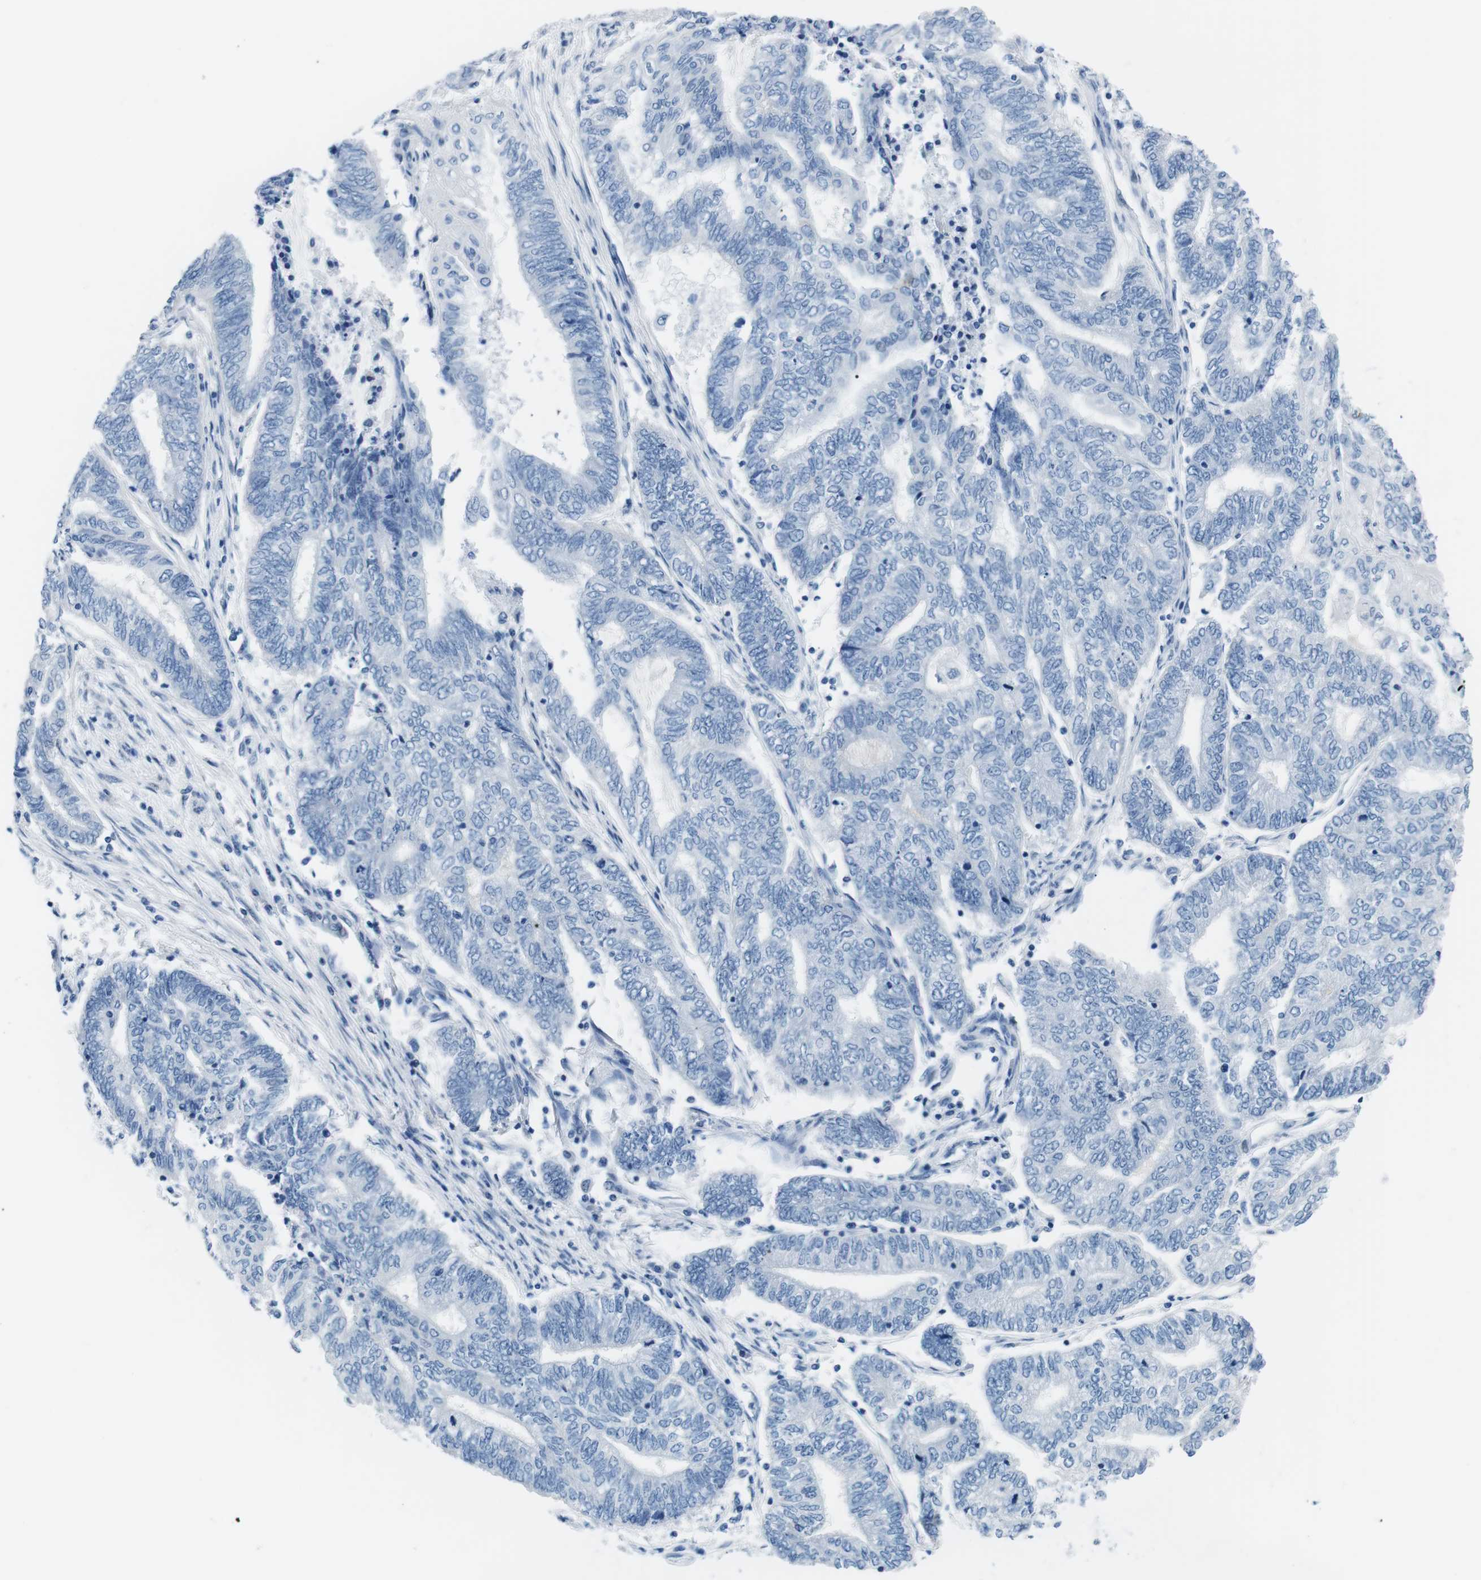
{"staining": {"intensity": "negative", "quantity": "none", "location": "none"}, "tissue": "endometrial cancer", "cell_type": "Tumor cells", "image_type": "cancer", "snomed": [{"axis": "morphology", "description": "Adenocarcinoma, NOS"}, {"axis": "topography", "description": "Uterus"}, {"axis": "topography", "description": "Endometrium"}], "caption": "This is a micrograph of immunohistochemistry staining of endometrial adenocarcinoma, which shows no expression in tumor cells.", "gene": "MUC2", "patient": {"sex": "female", "age": 70}}